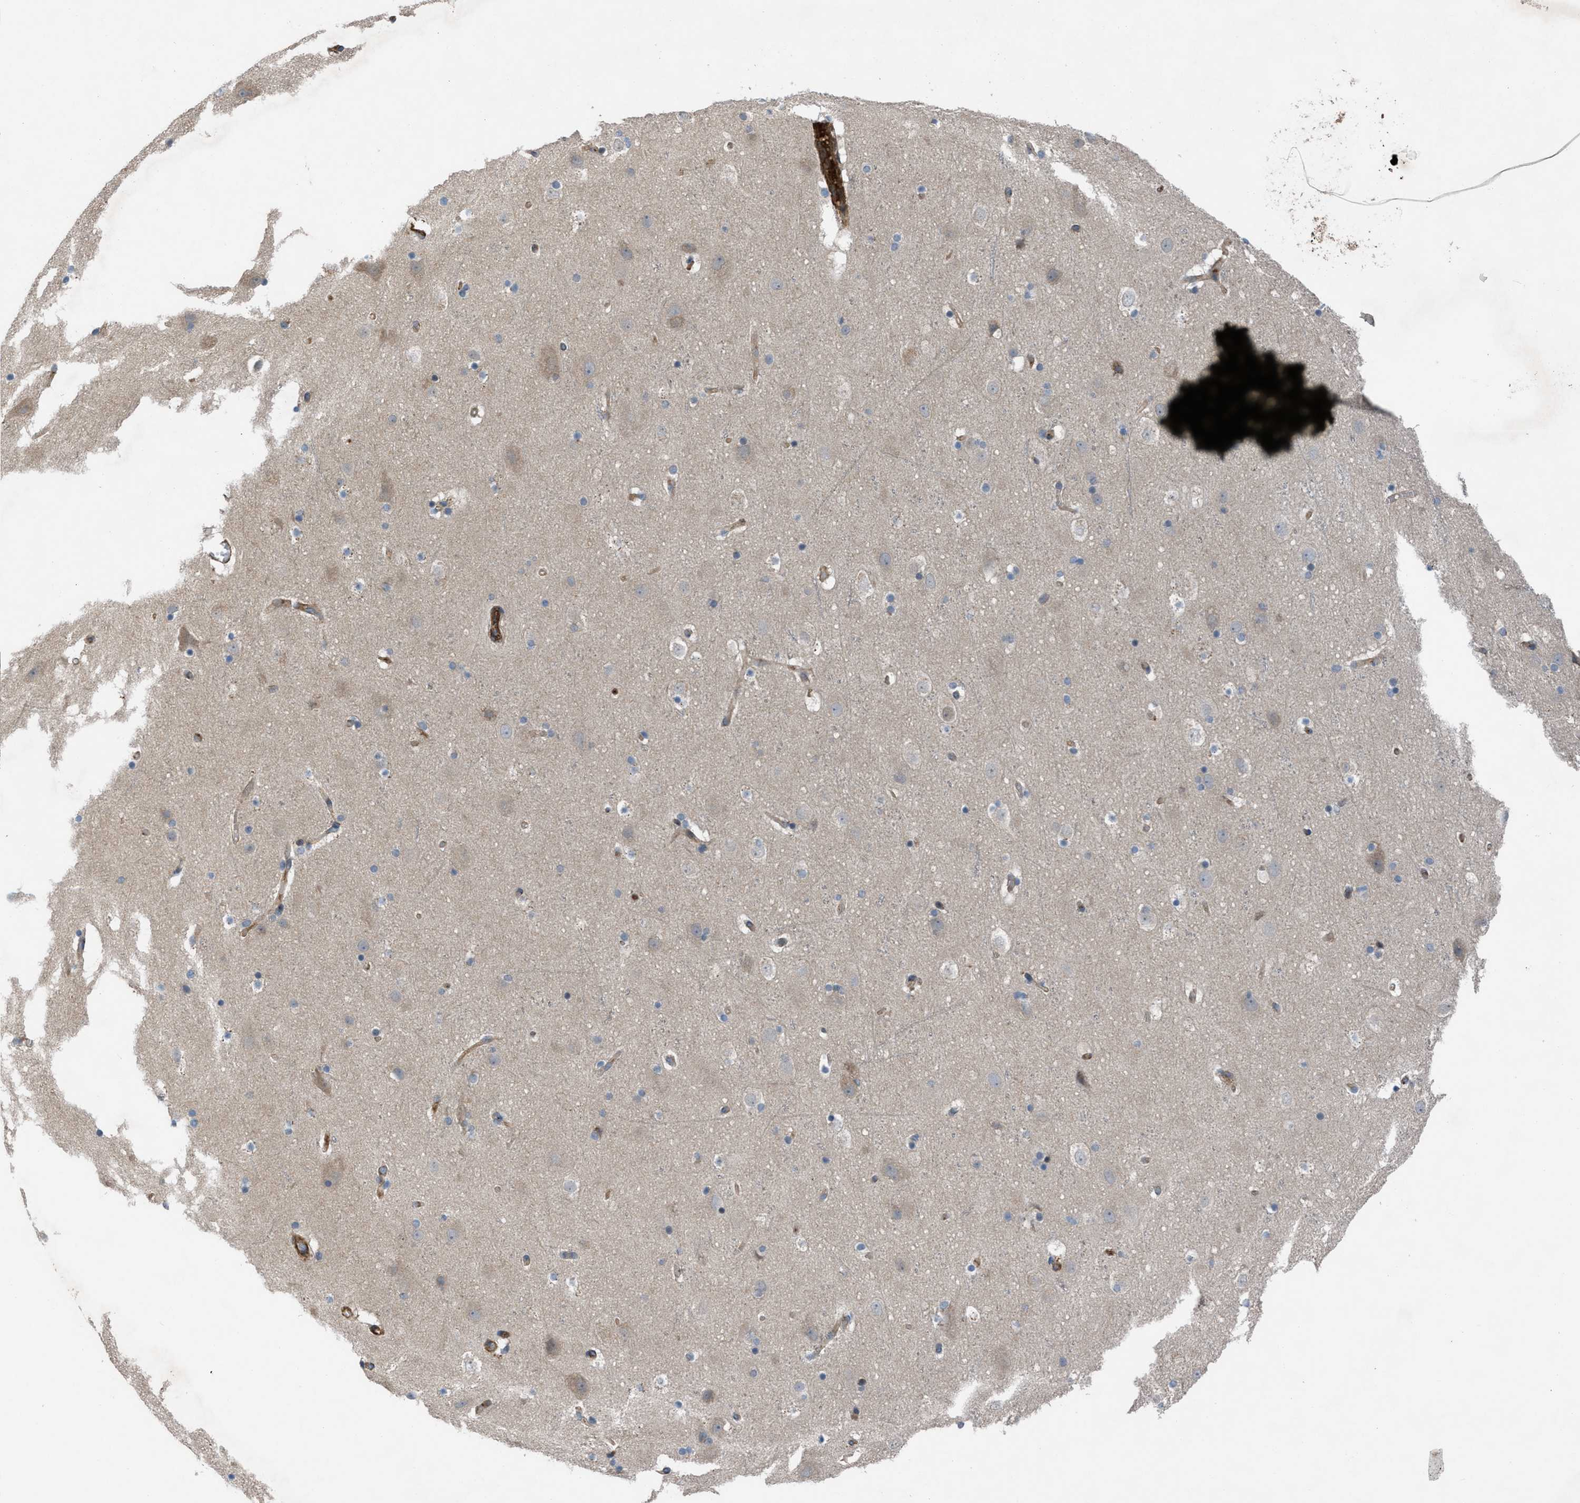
{"staining": {"intensity": "moderate", "quantity": ">75%", "location": "cytoplasmic/membranous"}, "tissue": "cerebral cortex", "cell_type": "Endothelial cells", "image_type": "normal", "snomed": [{"axis": "morphology", "description": "Normal tissue, NOS"}, {"axis": "topography", "description": "Cerebral cortex"}], "caption": "Moderate cytoplasmic/membranous expression is appreciated in about >75% of endothelial cells in normal cerebral cortex. Using DAB (3,3'-diaminobenzidine) (brown) and hematoxylin (blue) stains, captured at high magnification using brightfield microscopy.", "gene": "SLC6A9", "patient": {"sex": "male", "age": 45}}